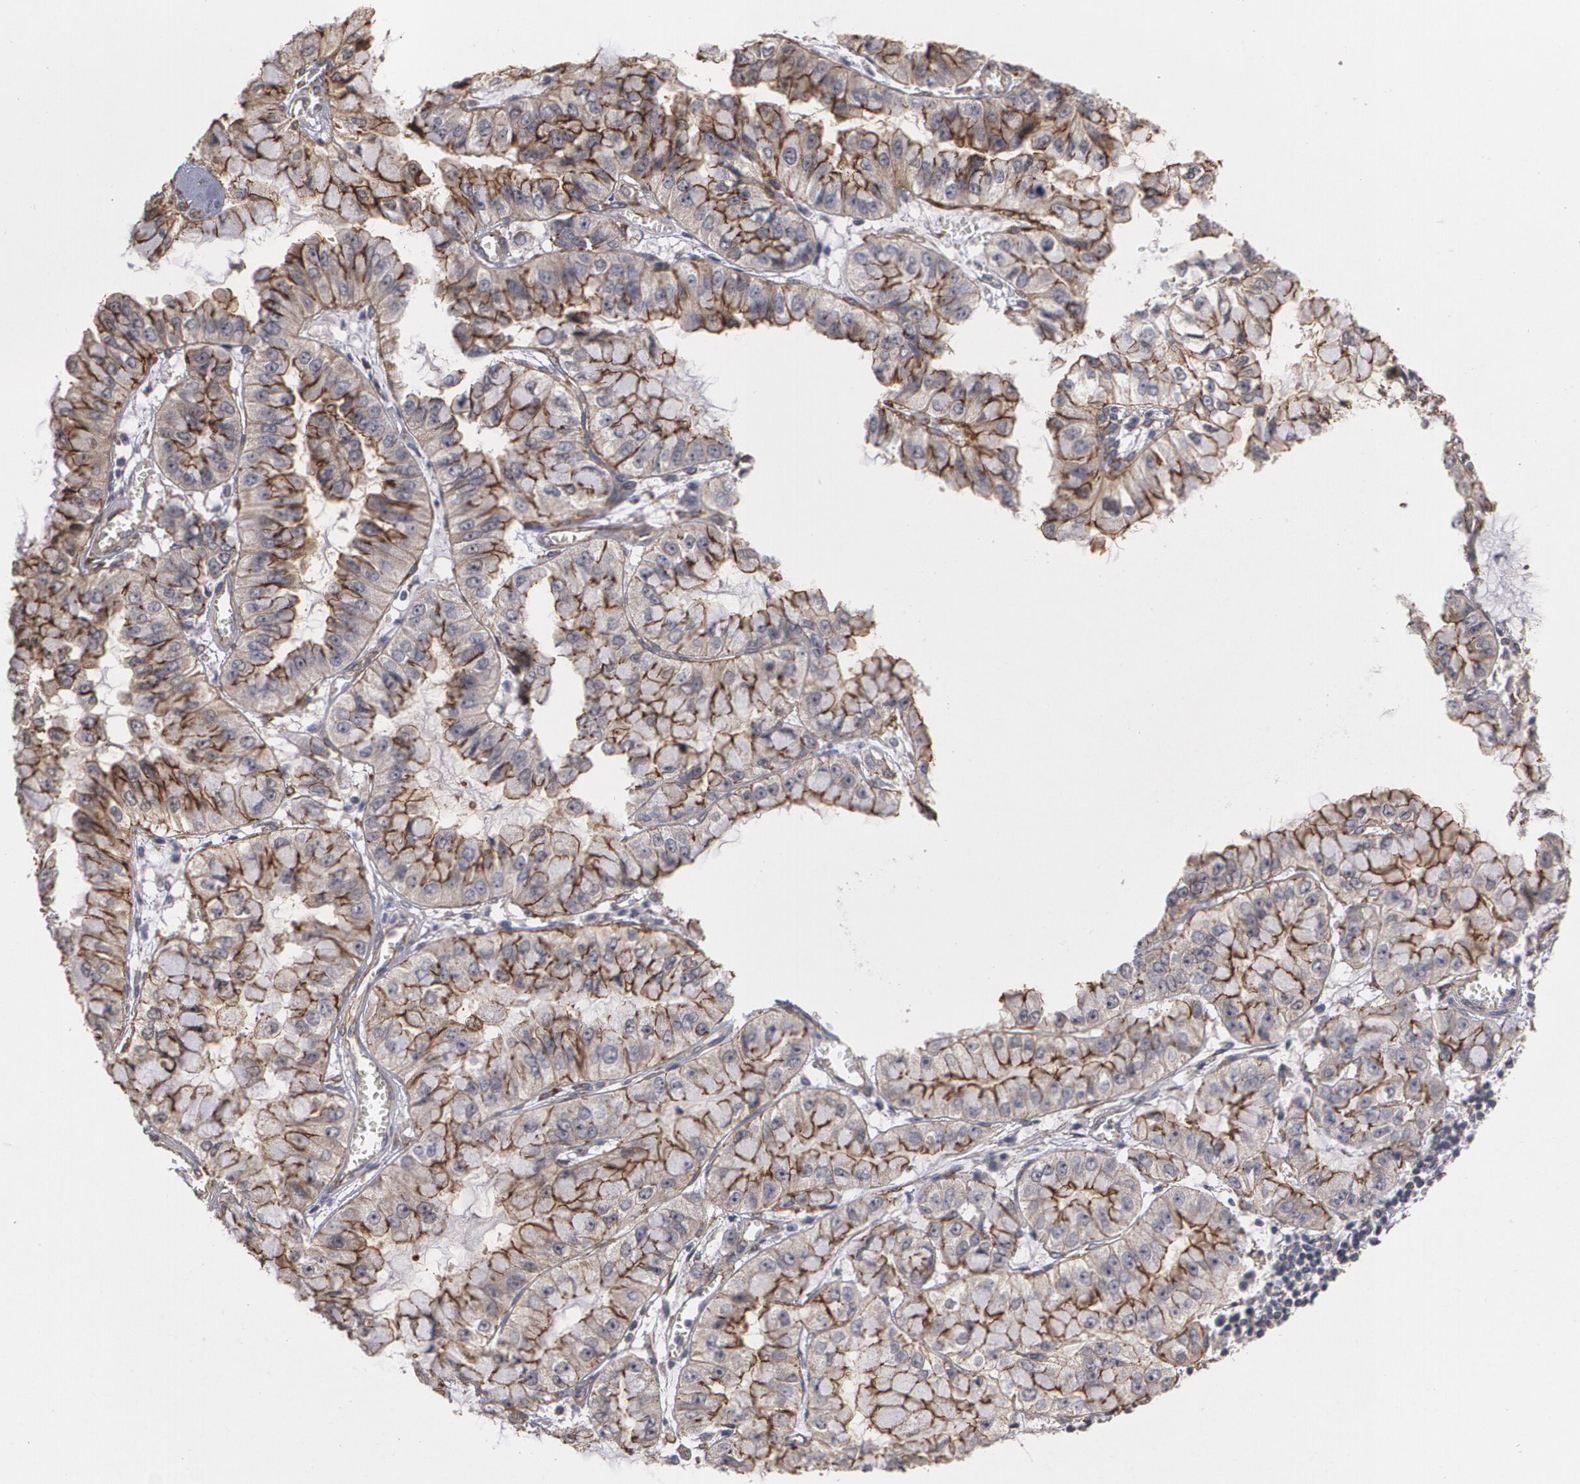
{"staining": {"intensity": "strong", "quantity": ">75%", "location": "cytoplasmic/membranous"}, "tissue": "liver cancer", "cell_type": "Tumor cells", "image_type": "cancer", "snomed": [{"axis": "morphology", "description": "Cholangiocarcinoma"}, {"axis": "topography", "description": "Liver"}], "caption": "Cholangiocarcinoma (liver) was stained to show a protein in brown. There is high levels of strong cytoplasmic/membranous staining in approximately >75% of tumor cells. The staining is performed using DAB brown chromogen to label protein expression. The nuclei are counter-stained blue using hematoxylin.", "gene": "TJP1", "patient": {"sex": "female", "age": 79}}